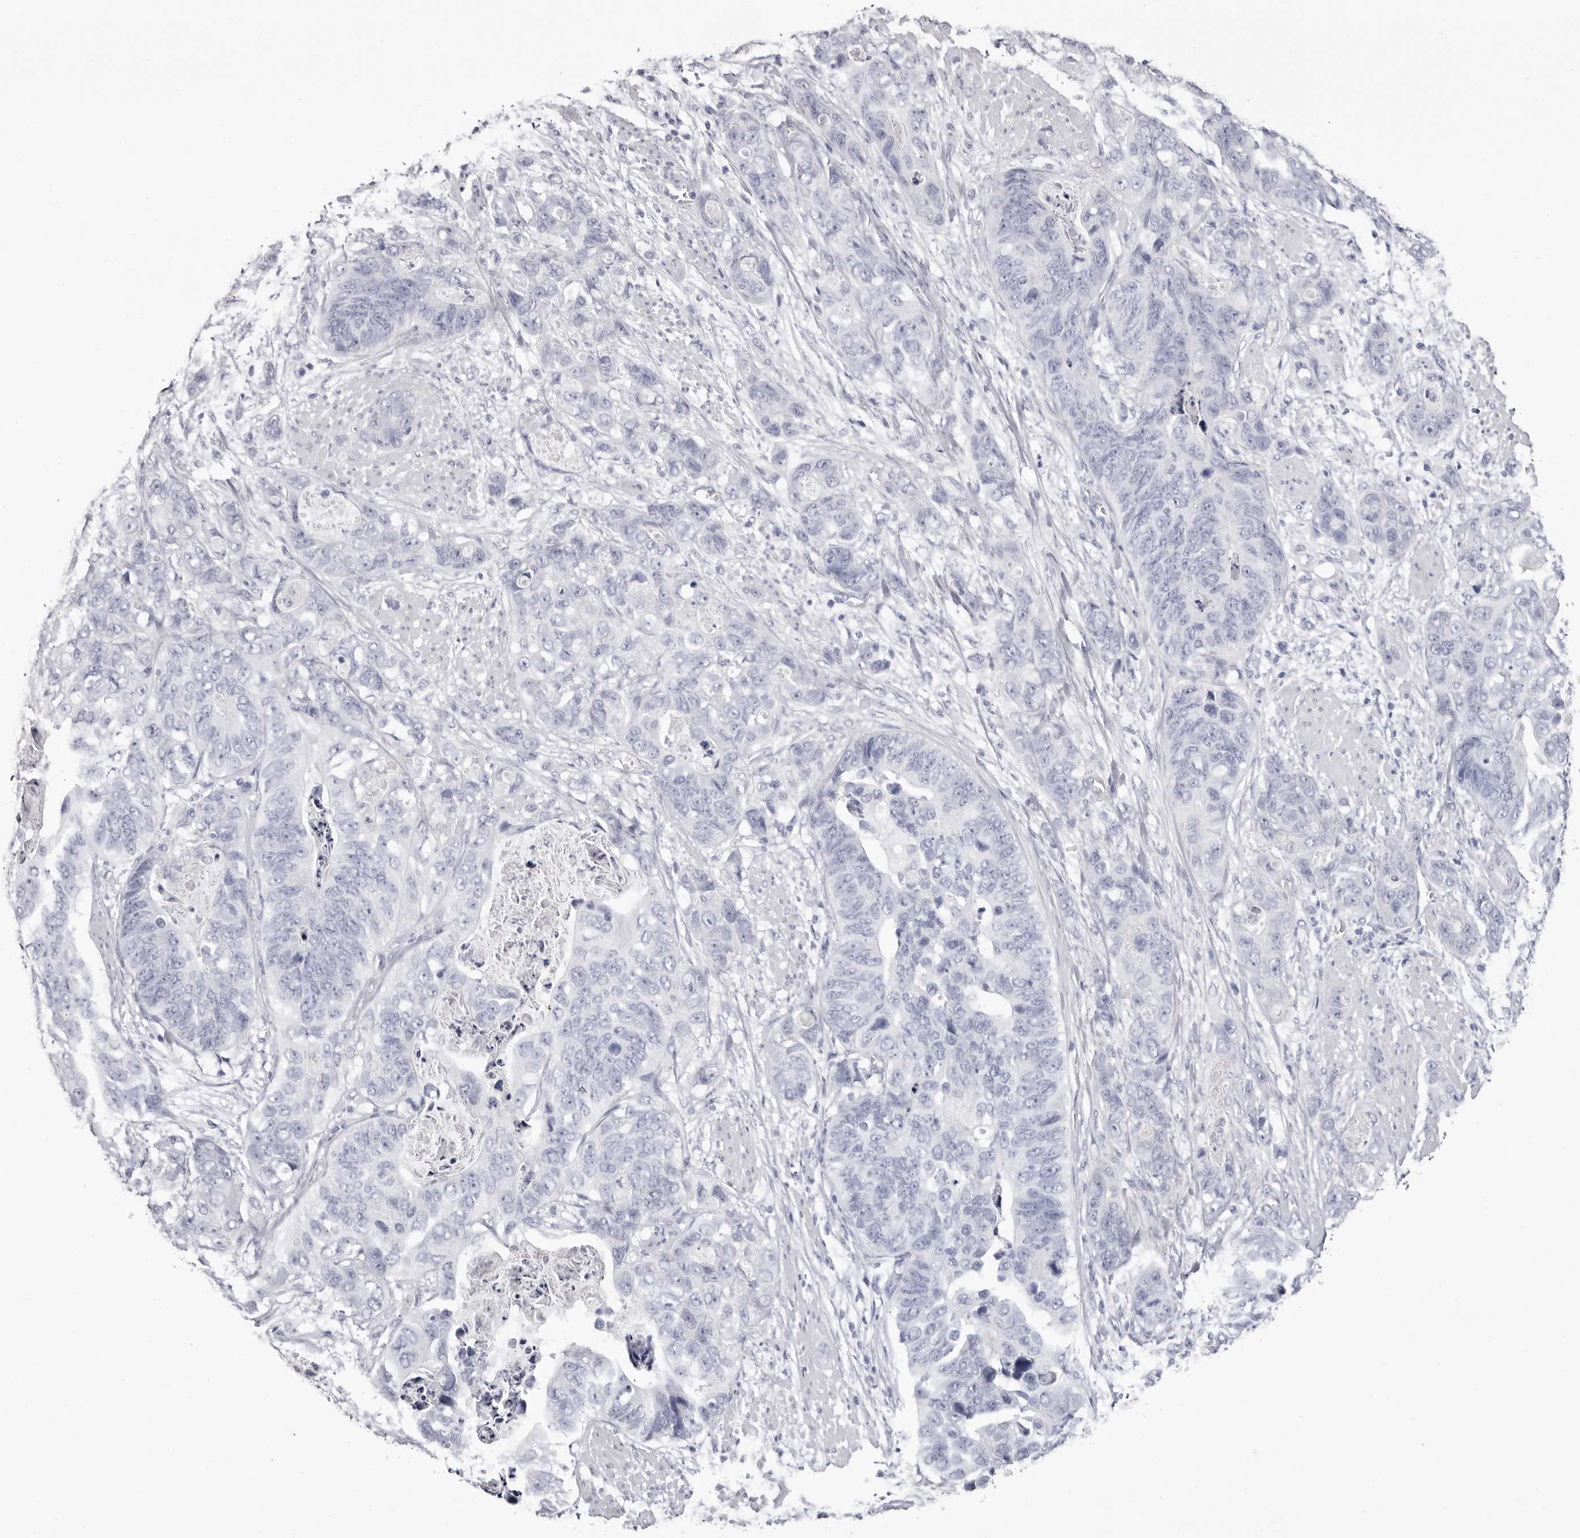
{"staining": {"intensity": "negative", "quantity": "none", "location": "none"}, "tissue": "stomach cancer", "cell_type": "Tumor cells", "image_type": "cancer", "snomed": [{"axis": "morphology", "description": "Adenocarcinoma, NOS"}, {"axis": "topography", "description": "Stomach"}], "caption": "Photomicrograph shows no significant protein staining in tumor cells of stomach cancer. The staining is performed using DAB brown chromogen with nuclei counter-stained in using hematoxylin.", "gene": "LPO", "patient": {"sex": "female", "age": 89}}